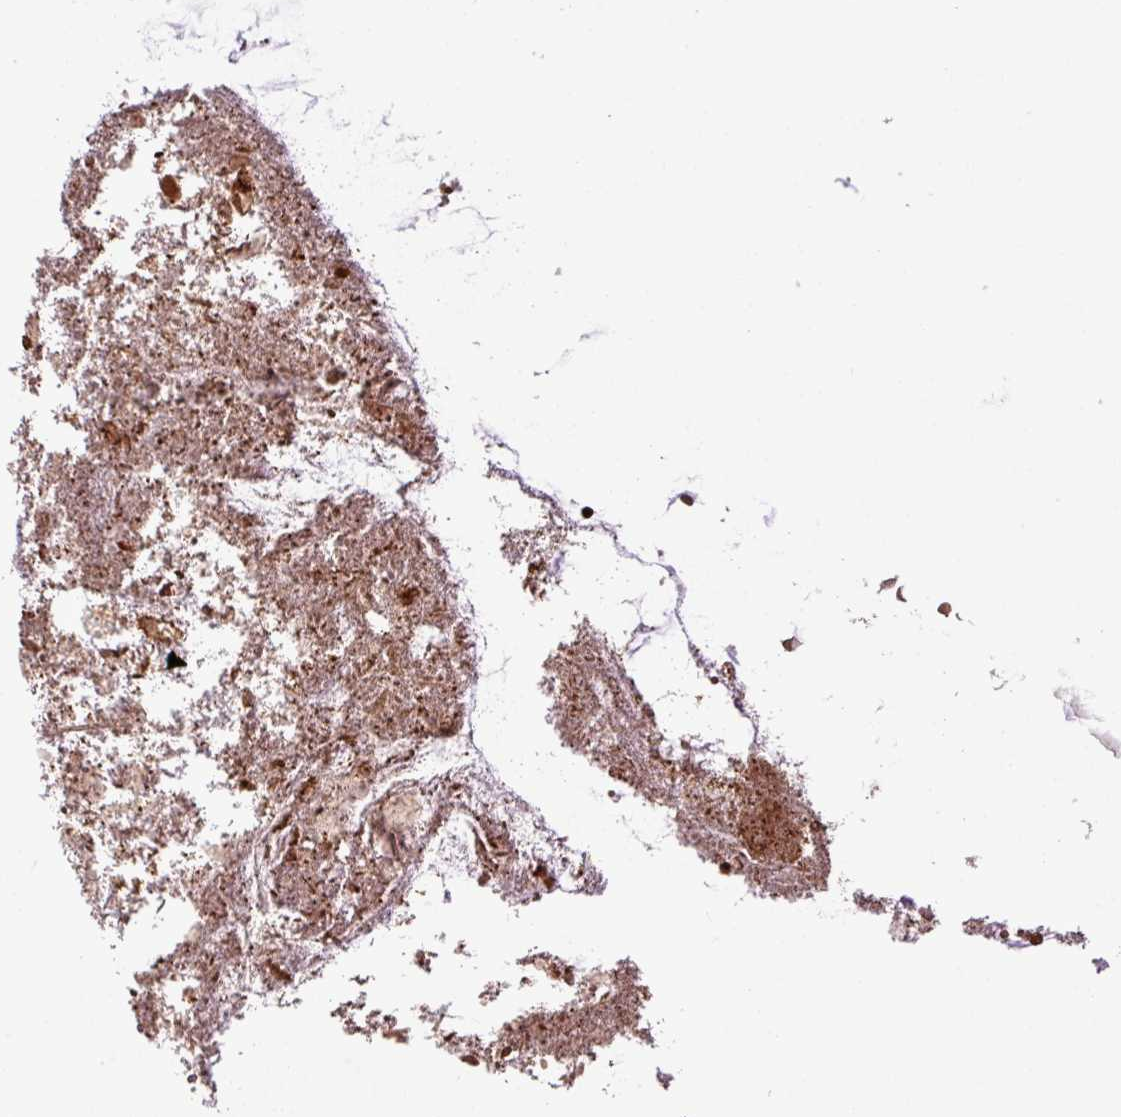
{"staining": {"intensity": "moderate", "quantity": ">75%", "location": "cytoplasmic/membranous"}, "tissue": "appendix", "cell_type": "Glandular cells", "image_type": "normal", "snomed": [{"axis": "morphology", "description": "Normal tissue, NOS"}, {"axis": "topography", "description": "Appendix"}], "caption": "The histopathology image reveals staining of benign appendix, revealing moderate cytoplasmic/membranous protein expression (brown color) within glandular cells. (brown staining indicates protein expression, while blue staining denotes nuclei).", "gene": "NBEAL2", "patient": {"sex": "female", "age": 51}}